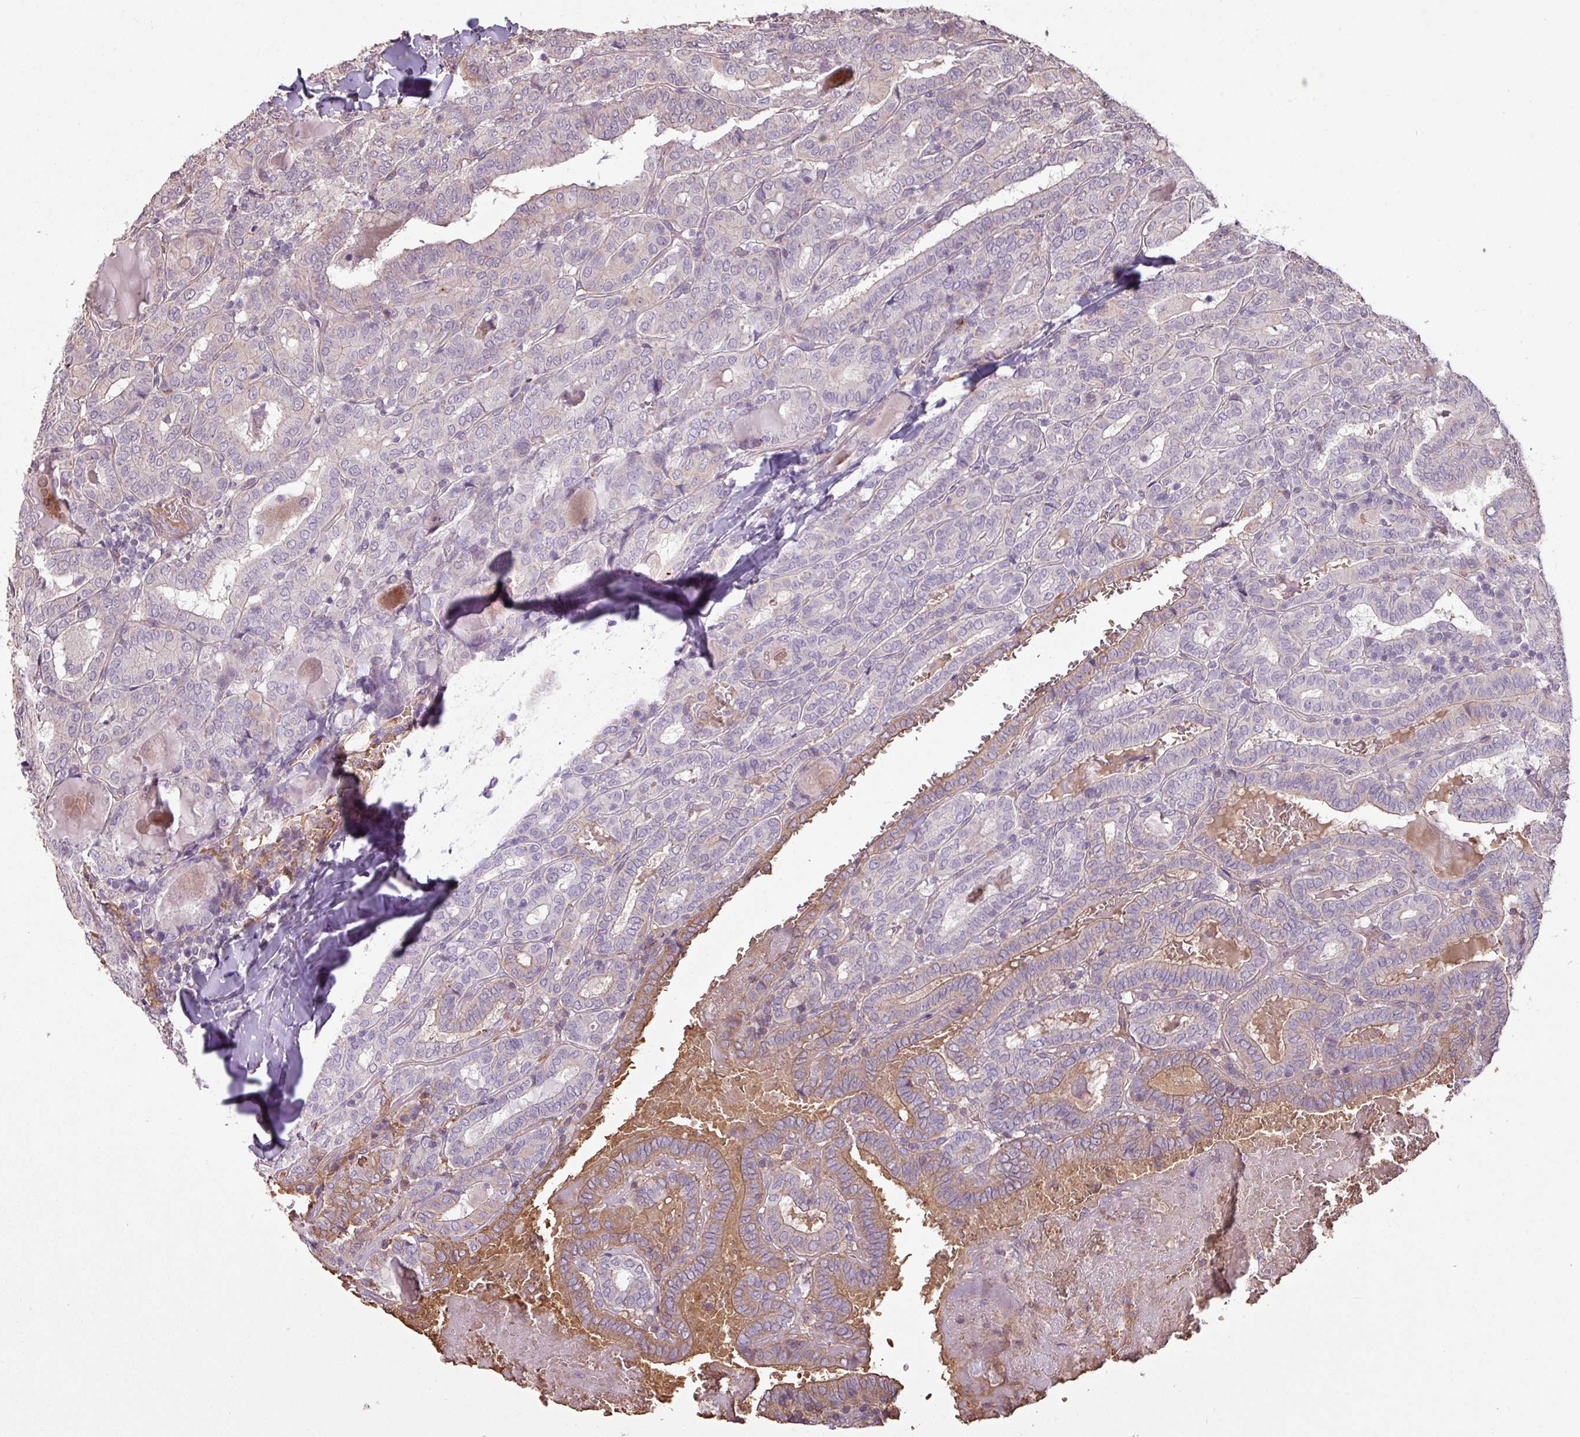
{"staining": {"intensity": "moderate", "quantity": "<25%", "location": "cytoplasmic/membranous"}, "tissue": "thyroid cancer", "cell_type": "Tumor cells", "image_type": "cancer", "snomed": [{"axis": "morphology", "description": "Papillary adenocarcinoma, NOS"}, {"axis": "topography", "description": "Thyroid gland"}], "caption": "Immunohistochemical staining of human thyroid cancer (papillary adenocarcinoma) reveals low levels of moderate cytoplasmic/membranous protein staining in about <25% of tumor cells. The staining was performed using DAB to visualize the protein expression in brown, while the nuclei were stained in blue with hematoxylin (Magnification: 20x).", "gene": "NHSL2", "patient": {"sex": "female", "age": 72}}